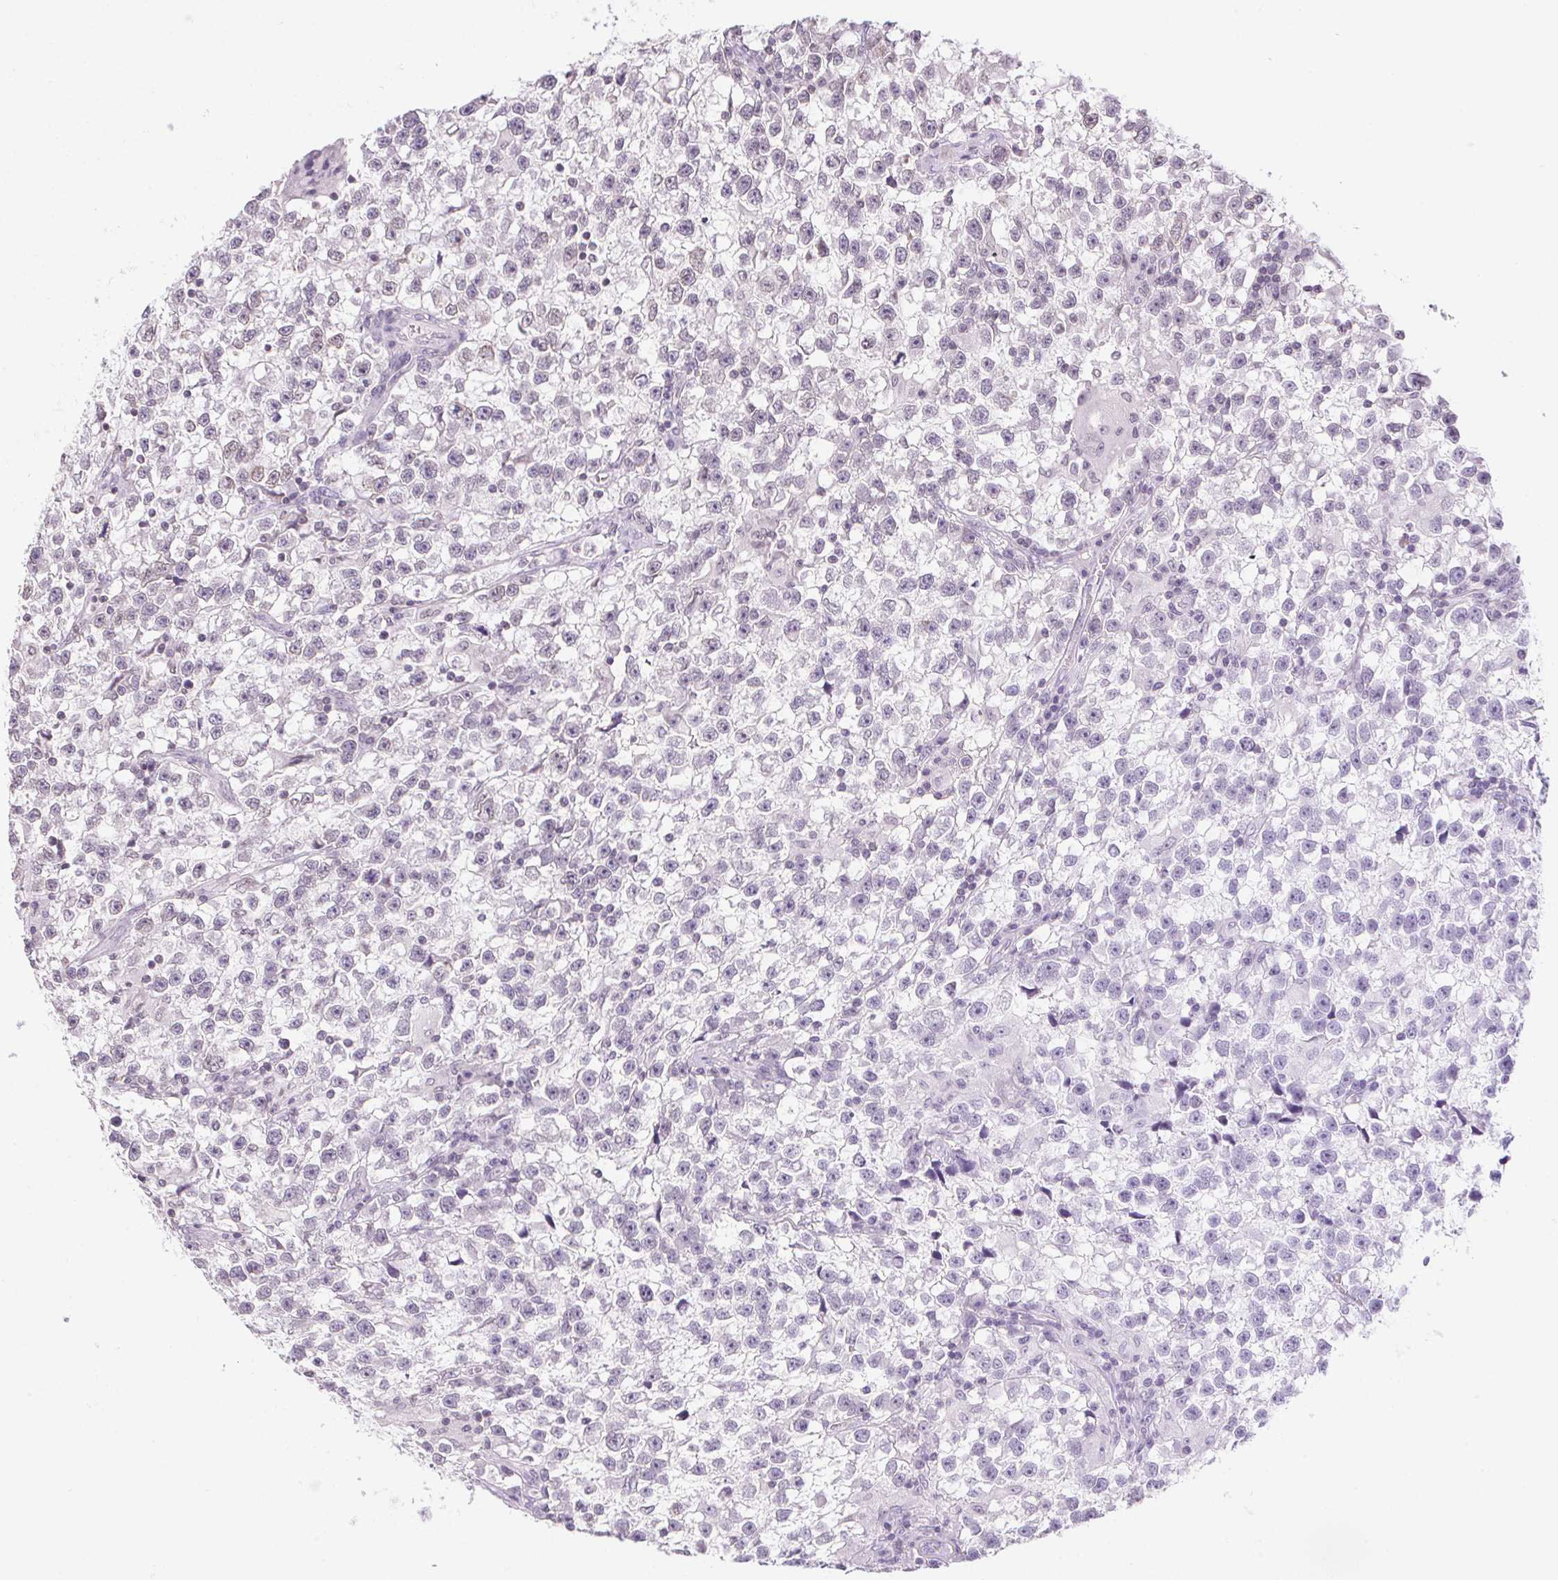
{"staining": {"intensity": "negative", "quantity": "none", "location": "none"}, "tissue": "testis cancer", "cell_type": "Tumor cells", "image_type": "cancer", "snomed": [{"axis": "morphology", "description": "Seminoma, NOS"}, {"axis": "topography", "description": "Testis"}], "caption": "DAB immunohistochemical staining of testis cancer shows no significant expression in tumor cells. The staining is performed using DAB (3,3'-diaminobenzidine) brown chromogen with nuclei counter-stained in using hematoxylin.", "gene": "PRL", "patient": {"sex": "male", "age": 31}}